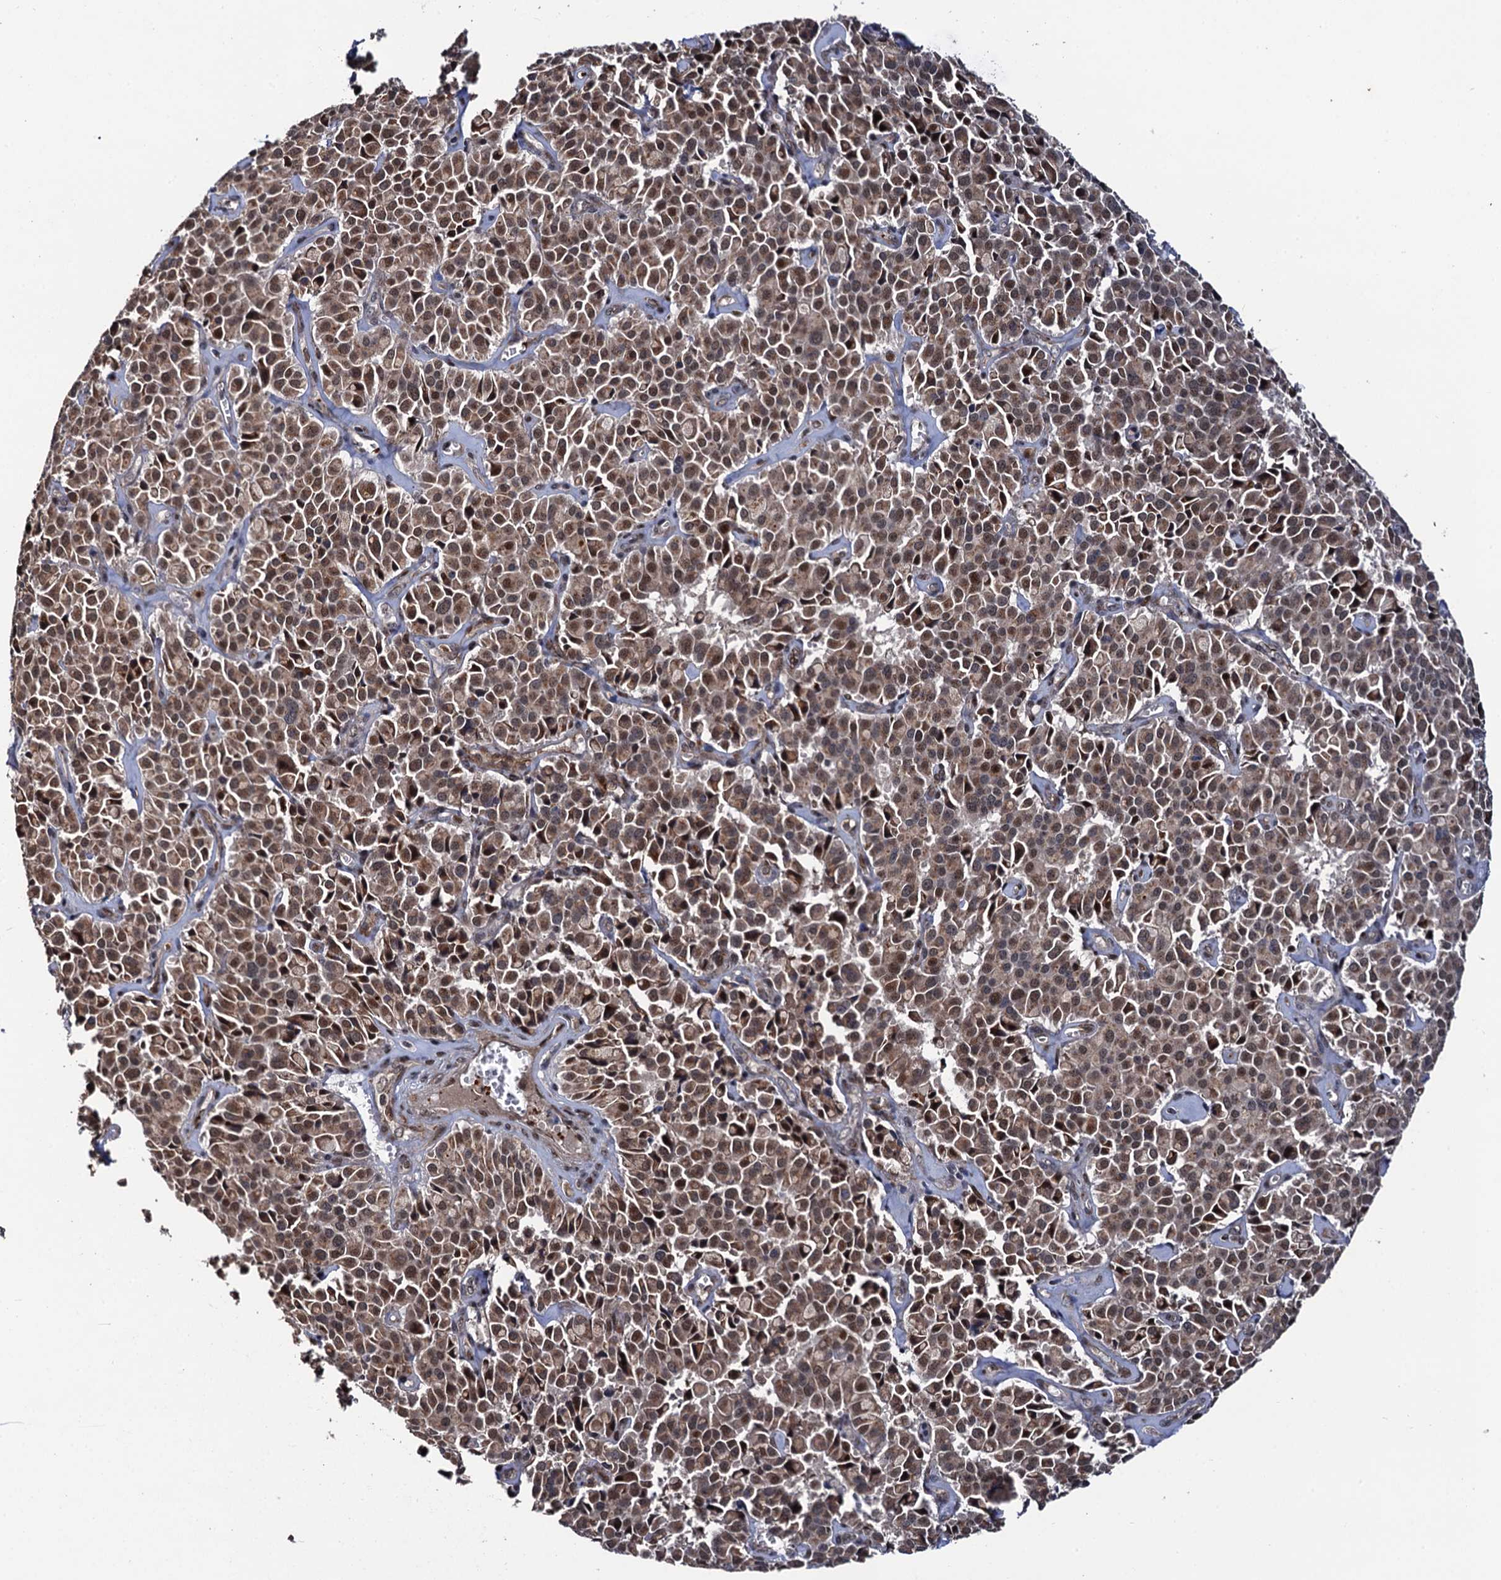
{"staining": {"intensity": "moderate", "quantity": ">75%", "location": "cytoplasmic/membranous,nuclear"}, "tissue": "pancreatic cancer", "cell_type": "Tumor cells", "image_type": "cancer", "snomed": [{"axis": "morphology", "description": "Adenocarcinoma, NOS"}, {"axis": "topography", "description": "Pancreas"}], "caption": "This is an image of immunohistochemistry staining of pancreatic cancer, which shows moderate expression in the cytoplasmic/membranous and nuclear of tumor cells.", "gene": "LRRC63", "patient": {"sex": "male", "age": 65}}